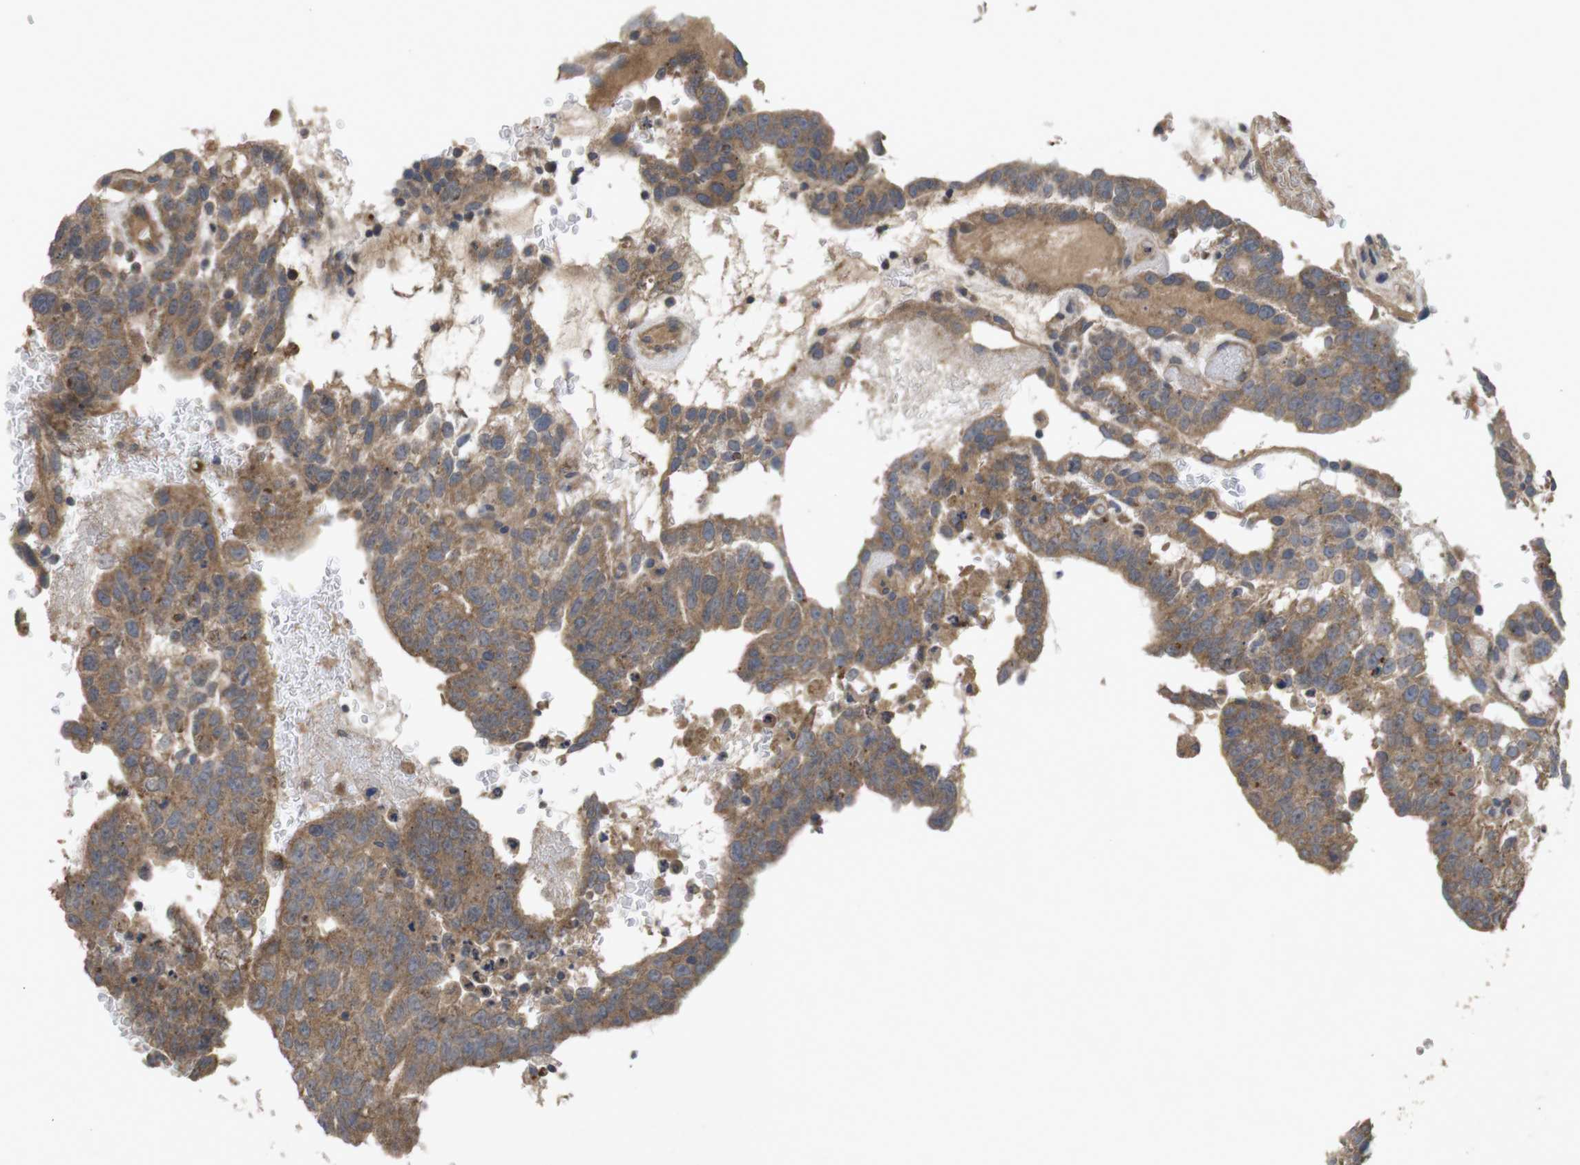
{"staining": {"intensity": "moderate", "quantity": ">75%", "location": "cytoplasmic/membranous"}, "tissue": "testis cancer", "cell_type": "Tumor cells", "image_type": "cancer", "snomed": [{"axis": "morphology", "description": "Seminoma, NOS"}, {"axis": "morphology", "description": "Carcinoma, Embryonal, NOS"}, {"axis": "topography", "description": "Testis"}], "caption": "The image demonstrates immunohistochemical staining of testis cancer (embryonal carcinoma). There is moderate cytoplasmic/membranous positivity is appreciated in approximately >75% of tumor cells.", "gene": "KCNS3", "patient": {"sex": "male", "age": 52}}